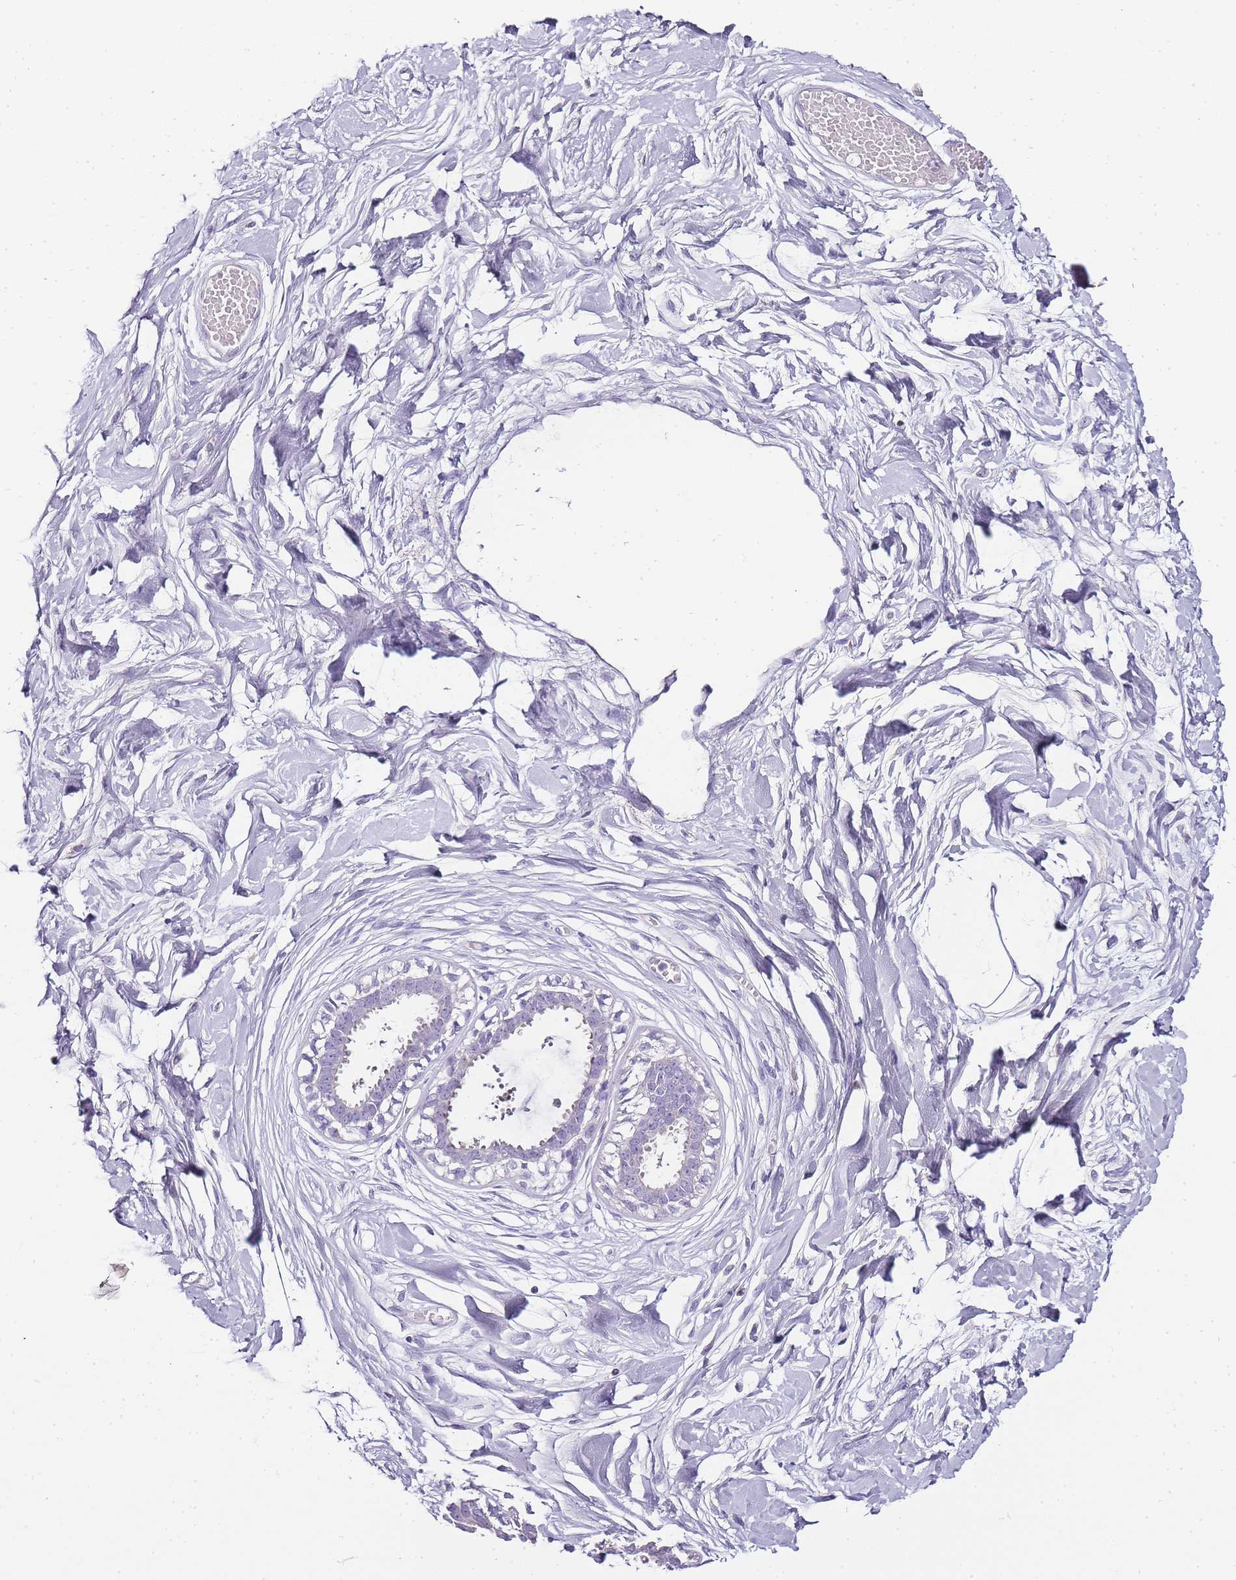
{"staining": {"intensity": "negative", "quantity": "none", "location": "none"}, "tissue": "breast", "cell_type": "Adipocytes", "image_type": "normal", "snomed": [{"axis": "morphology", "description": "Normal tissue, NOS"}, {"axis": "topography", "description": "Breast"}], "caption": "Immunohistochemical staining of unremarkable breast demonstrates no significant positivity in adipocytes. (Immunohistochemistry (ihc), brightfield microscopy, high magnification).", "gene": "ZBP1", "patient": {"sex": "female", "age": 45}}